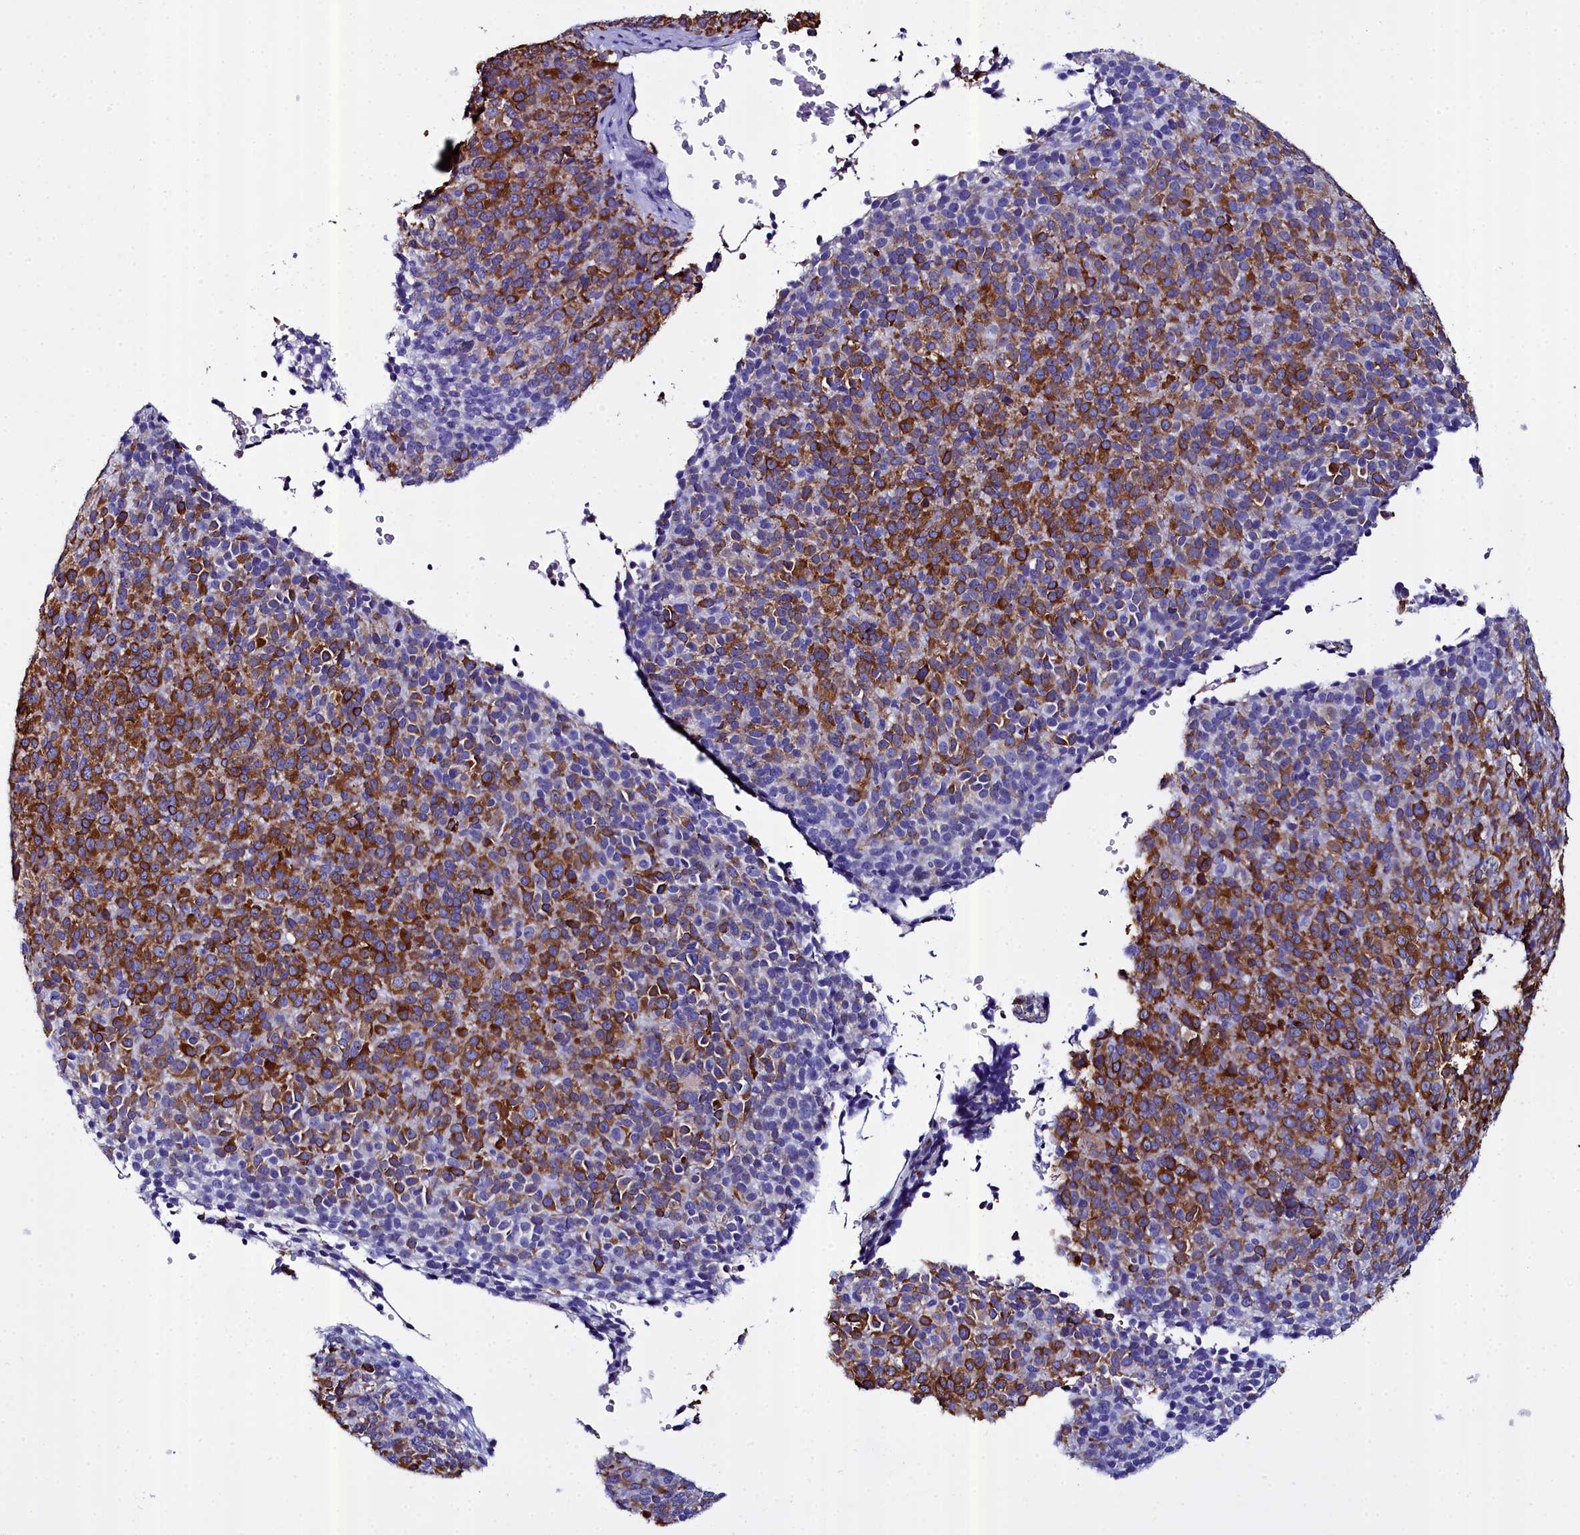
{"staining": {"intensity": "strong", "quantity": ">75%", "location": "cytoplasmic/membranous"}, "tissue": "melanoma", "cell_type": "Tumor cells", "image_type": "cancer", "snomed": [{"axis": "morphology", "description": "Malignant melanoma, Metastatic site"}, {"axis": "topography", "description": "Brain"}], "caption": "Tumor cells exhibit strong cytoplasmic/membranous expression in about >75% of cells in malignant melanoma (metastatic site).", "gene": "TXNDC5", "patient": {"sex": "female", "age": 56}}